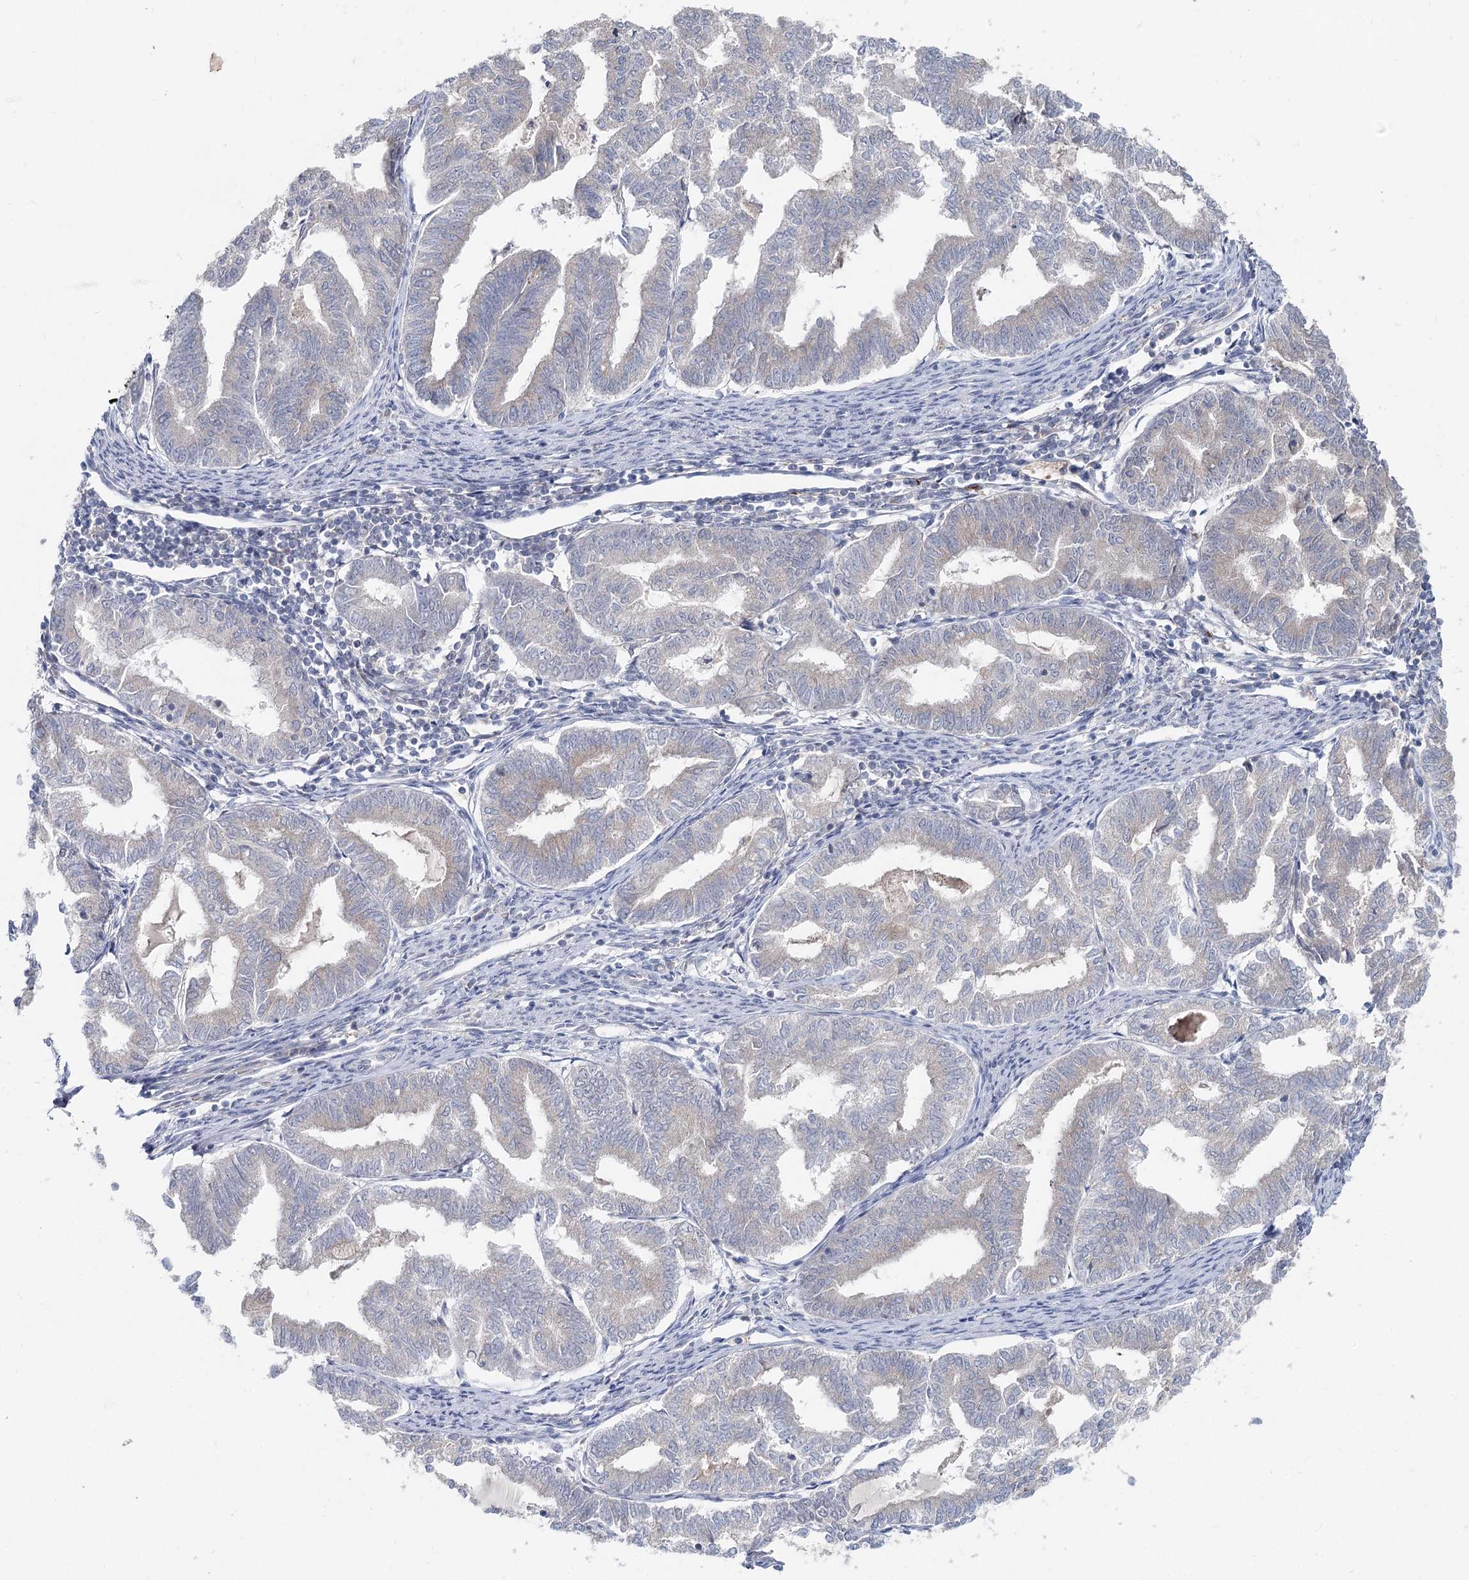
{"staining": {"intensity": "negative", "quantity": "none", "location": "none"}, "tissue": "endometrial cancer", "cell_type": "Tumor cells", "image_type": "cancer", "snomed": [{"axis": "morphology", "description": "Adenocarcinoma, NOS"}, {"axis": "topography", "description": "Endometrium"}], "caption": "Immunohistochemical staining of endometrial cancer (adenocarcinoma) shows no significant staining in tumor cells. (IHC, brightfield microscopy, high magnification).", "gene": "FBXO7", "patient": {"sex": "female", "age": 79}}